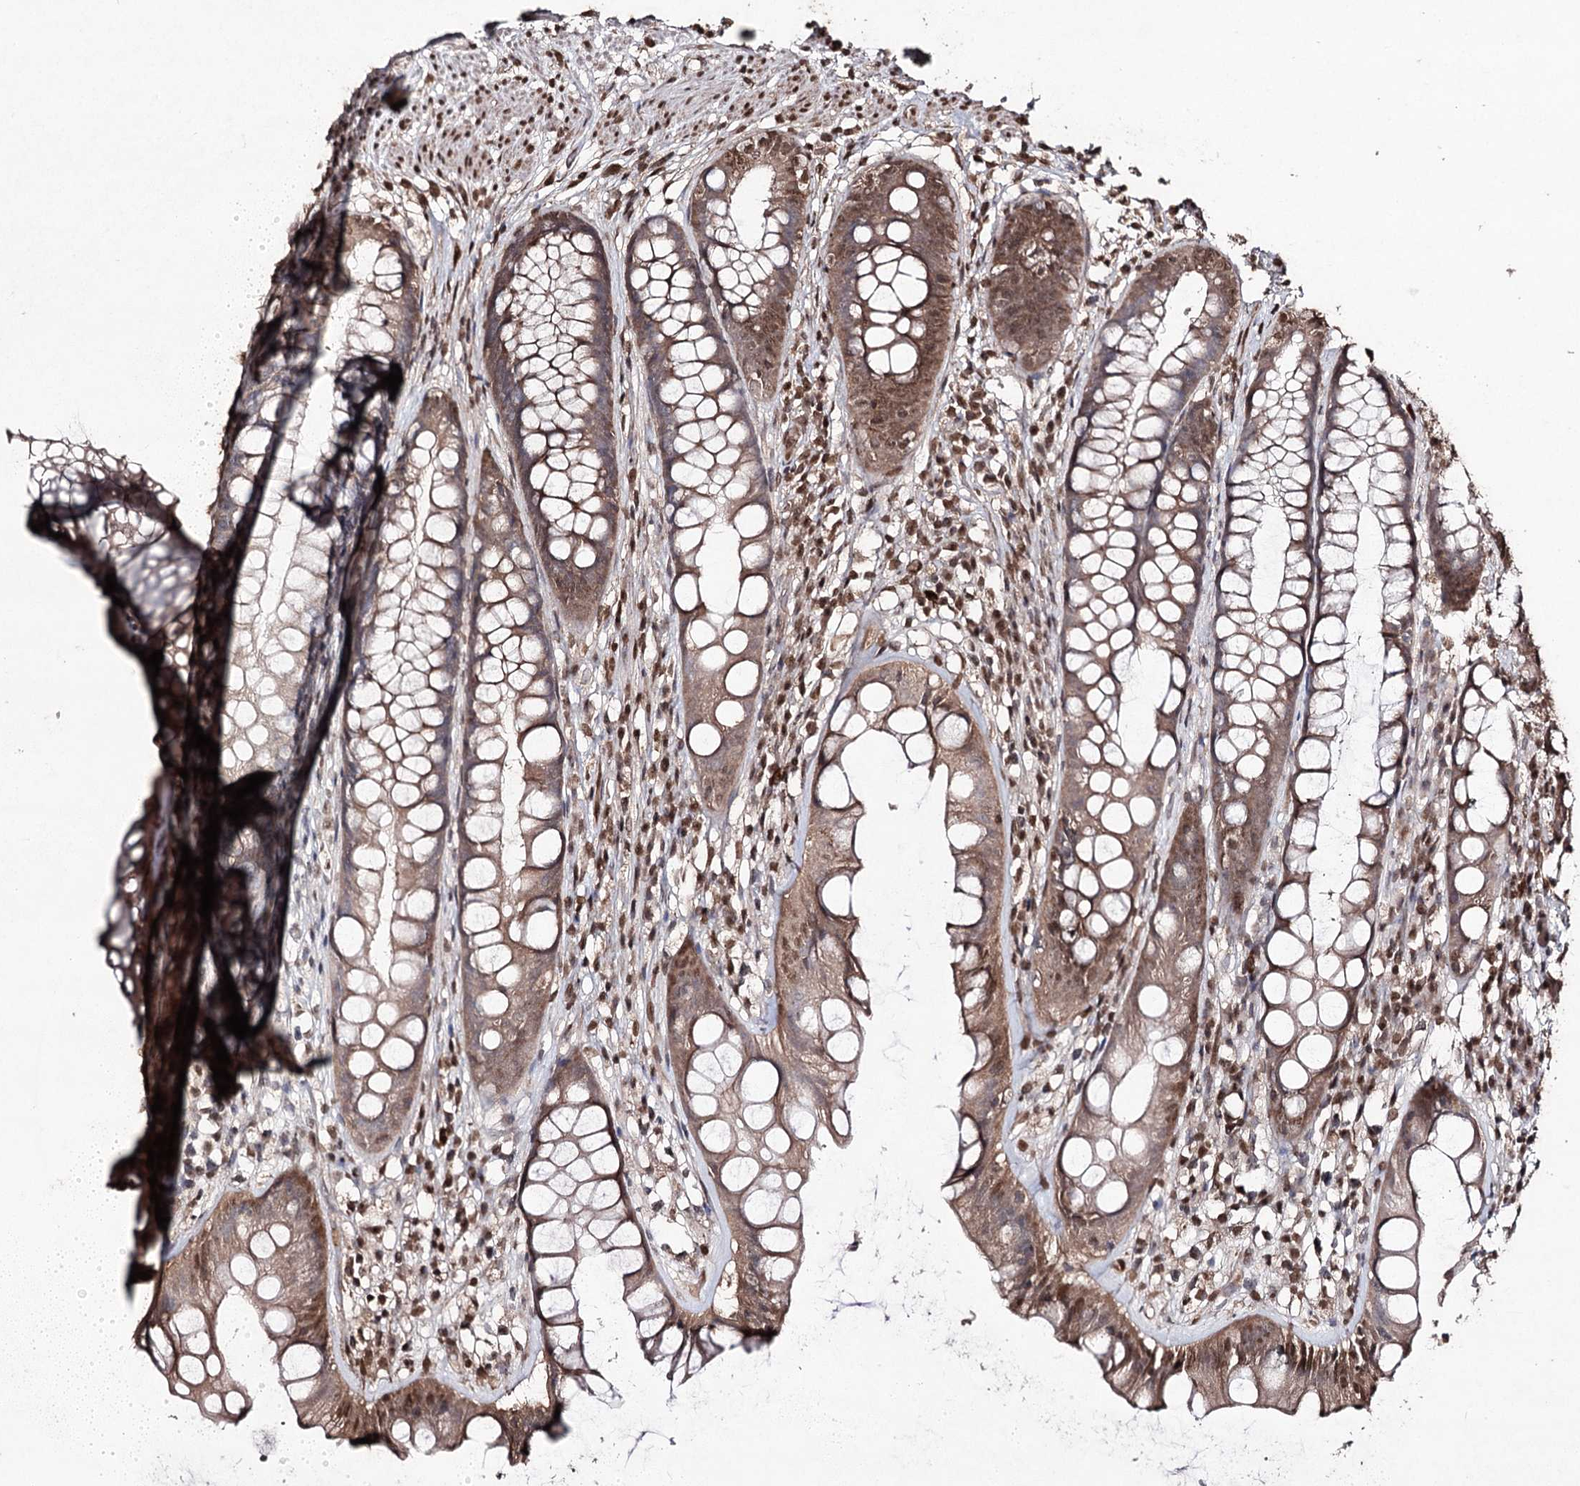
{"staining": {"intensity": "moderate", "quantity": ">75%", "location": "cytoplasmic/membranous,nuclear"}, "tissue": "rectum", "cell_type": "Glandular cells", "image_type": "normal", "snomed": [{"axis": "morphology", "description": "Normal tissue, NOS"}, {"axis": "topography", "description": "Rectum"}], "caption": "This micrograph demonstrates unremarkable rectum stained with immunohistochemistry to label a protein in brown. The cytoplasmic/membranous,nuclear of glandular cells show moderate positivity for the protein. Nuclei are counter-stained blue.", "gene": "ATG14", "patient": {"sex": "male", "age": 74}}